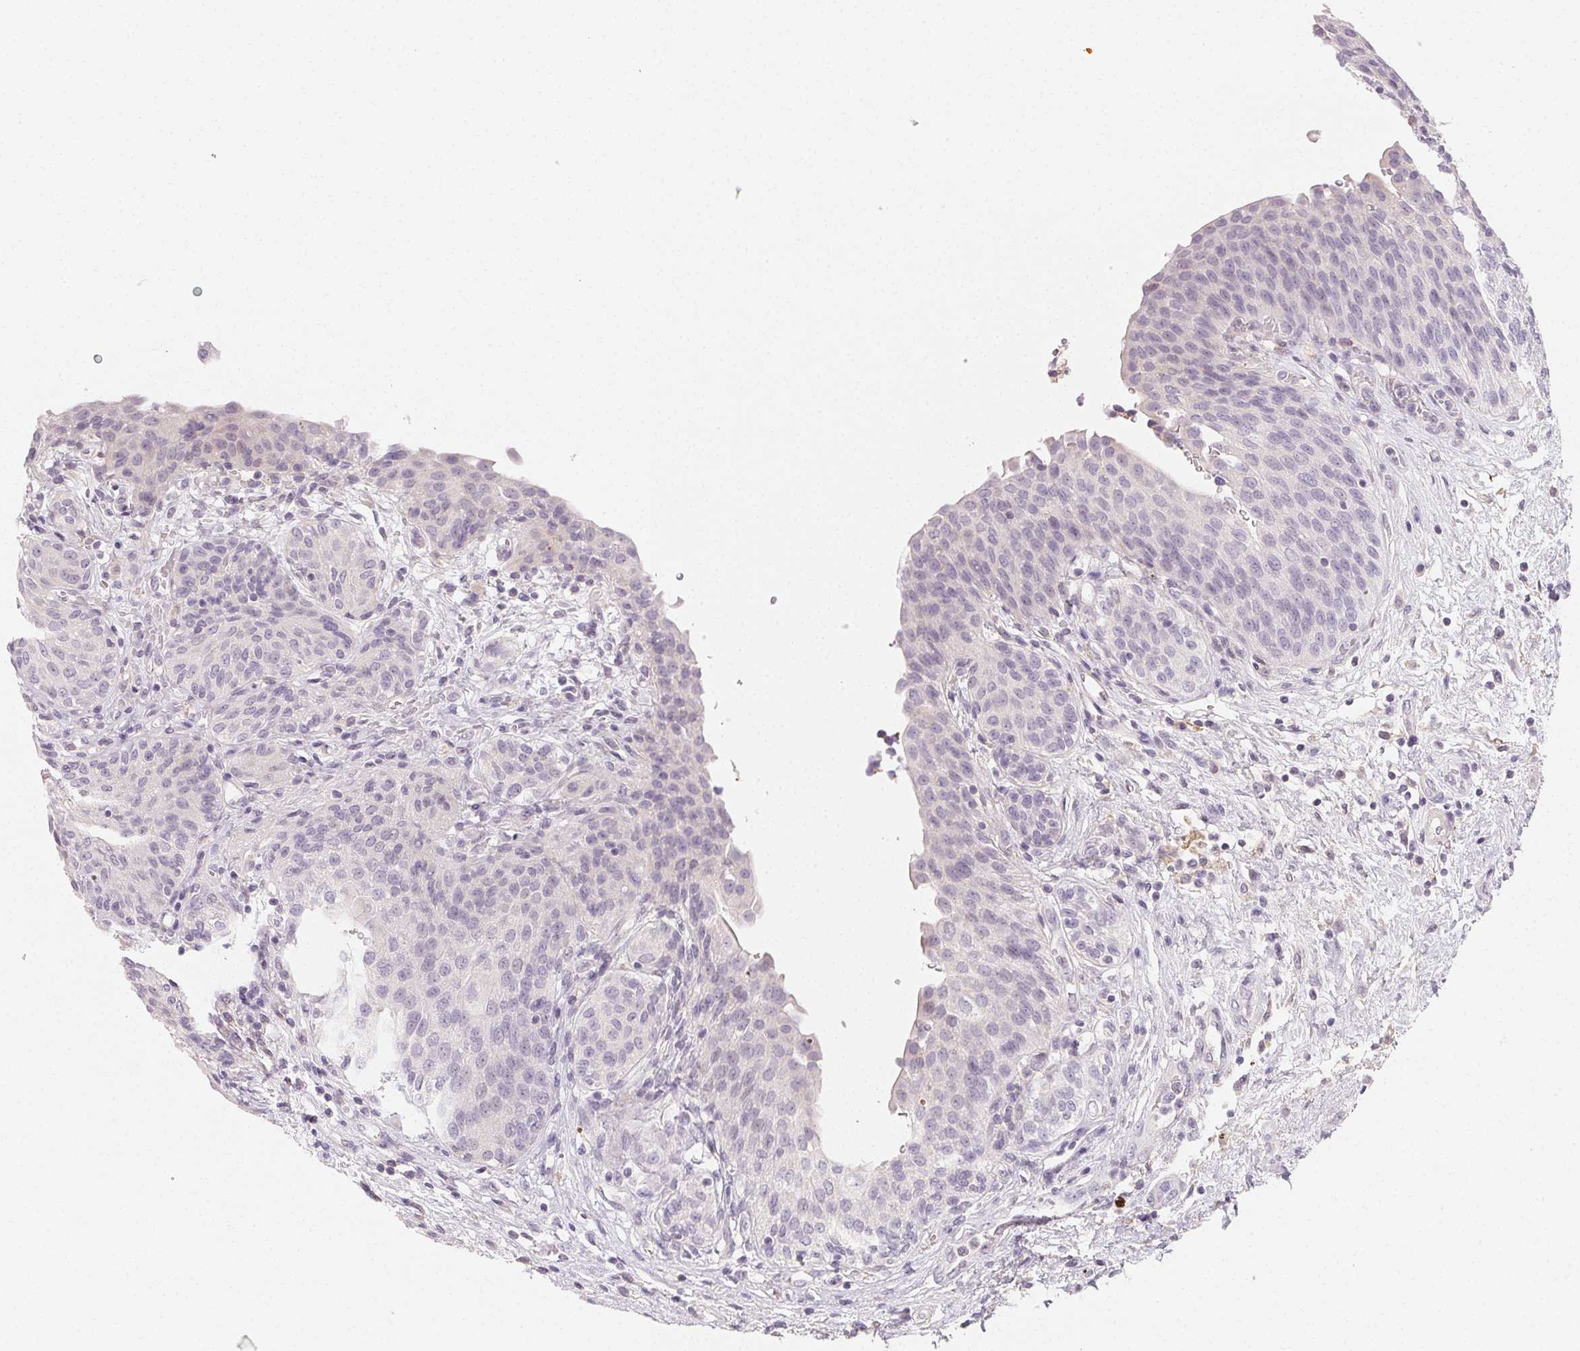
{"staining": {"intensity": "negative", "quantity": "none", "location": "none"}, "tissue": "urinary bladder", "cell_type": "Urothelial cells", "image_type": "normal", "snomed": [{"axis": "morphology", "description": "Normal tissue, NOS"}, {"axis": "topography", "description": "Urinary bladder"}], "caption": "Immunohistochemistry (IHC) of normal urinary bladder exhibits no expression in urothelial cells.", "gene": "LRRC23", "patient": {"sex": "male", "age": 68}}